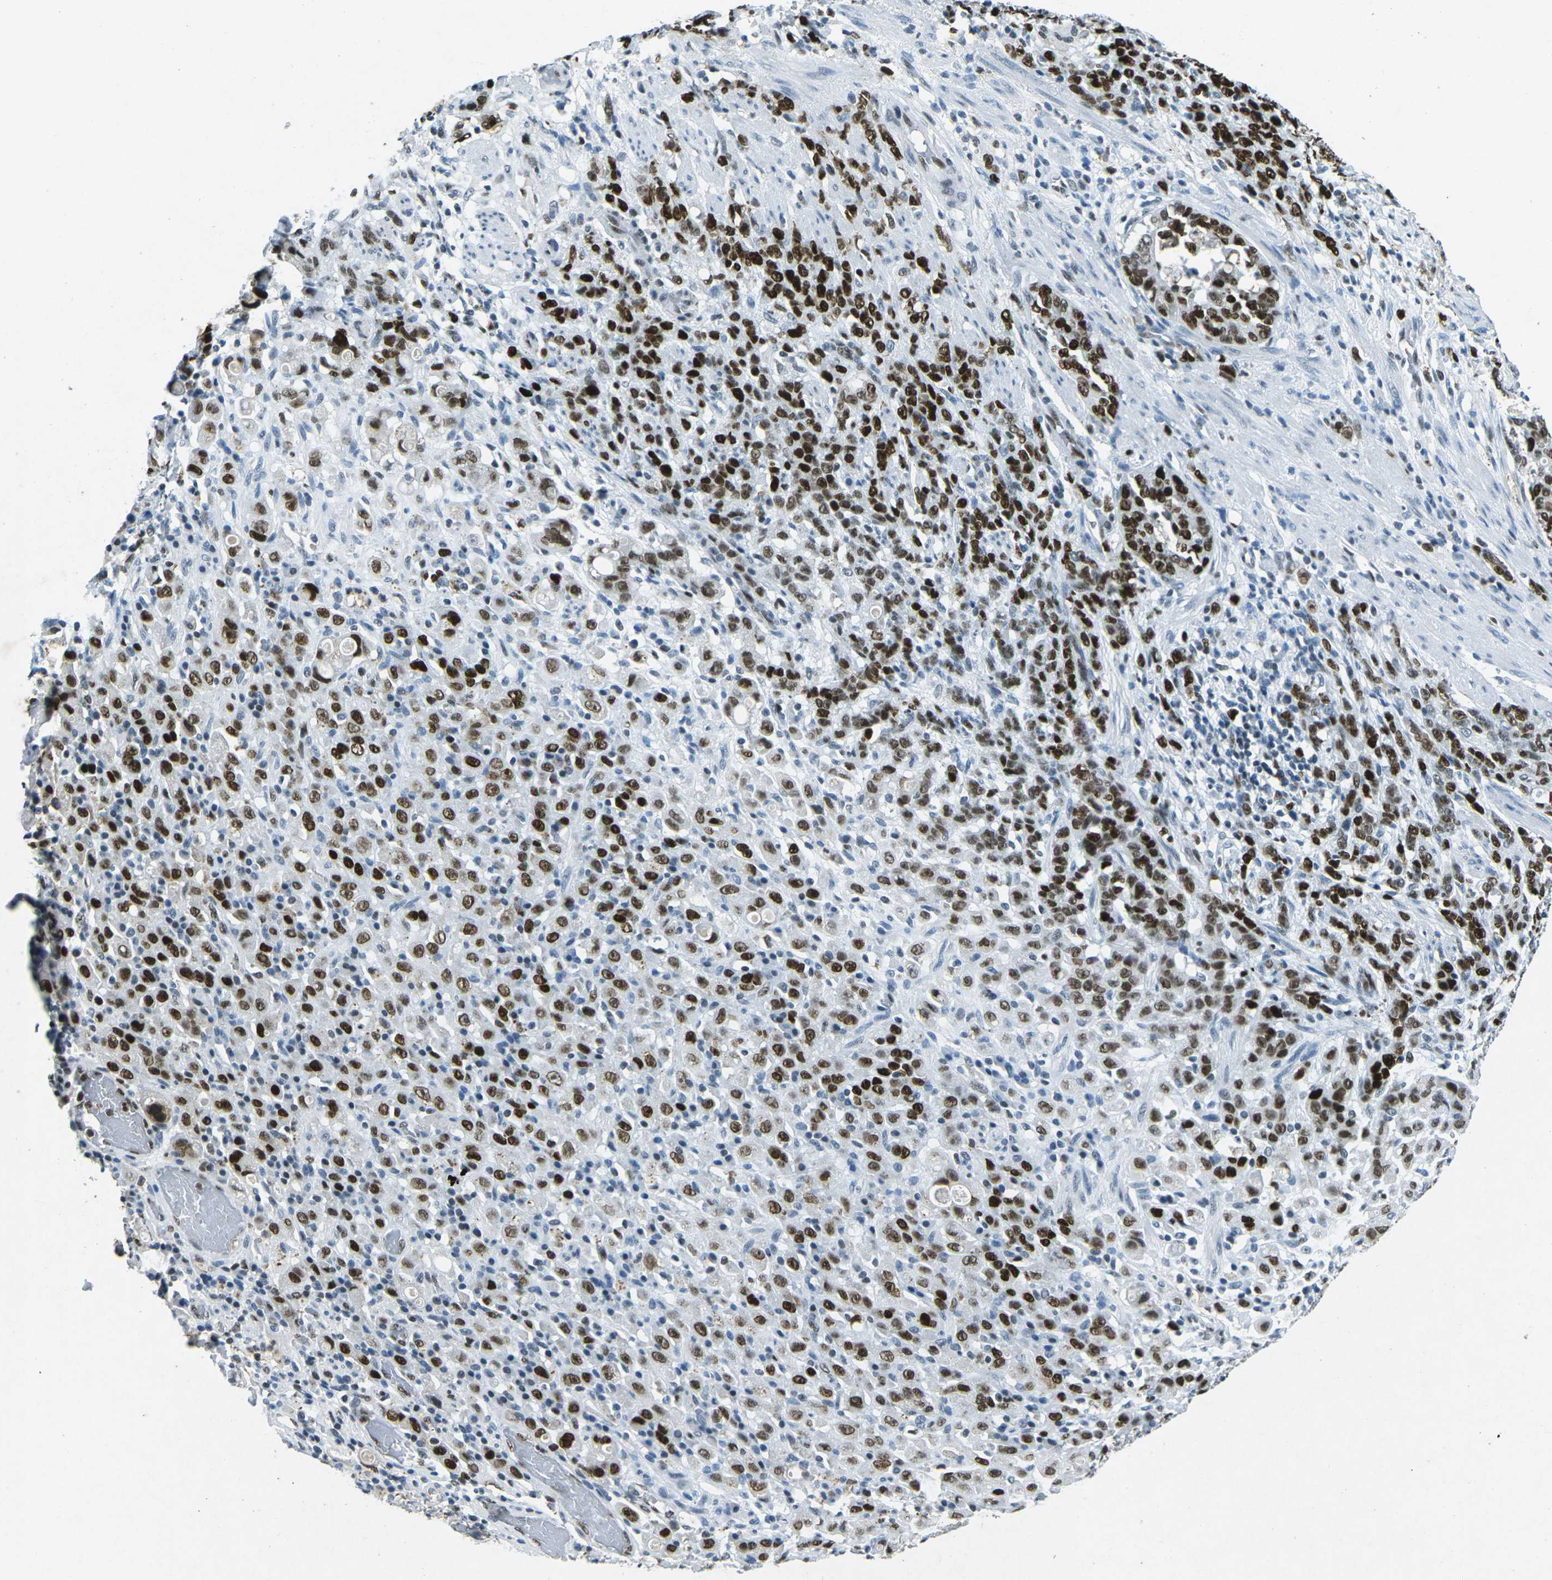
{"staining": {"intensity": "strong", "quantity": ">75%", "location": "nuclear"}, "tissue": "stomach cancer", "cell_type": "Tumor cells", "image_type": "cancer", "snomed": [{"axis": "morphology", "description": "Adenocarcinoma, NOS"}, {"axis": "topography", "description": "Stomach, lower"}], "caption": "Immunohistochemistry photomicrograph of neoplastic tissue: stomach adenocarcinoma stained using immunohistochemistry (IHC) shows high levels of strong protein expression localized specifically in the nuclear of tumor cells, appearing as a nuclear brown color.", "gene": "RB1", "patient": {"sex": "male", "age": 88}}